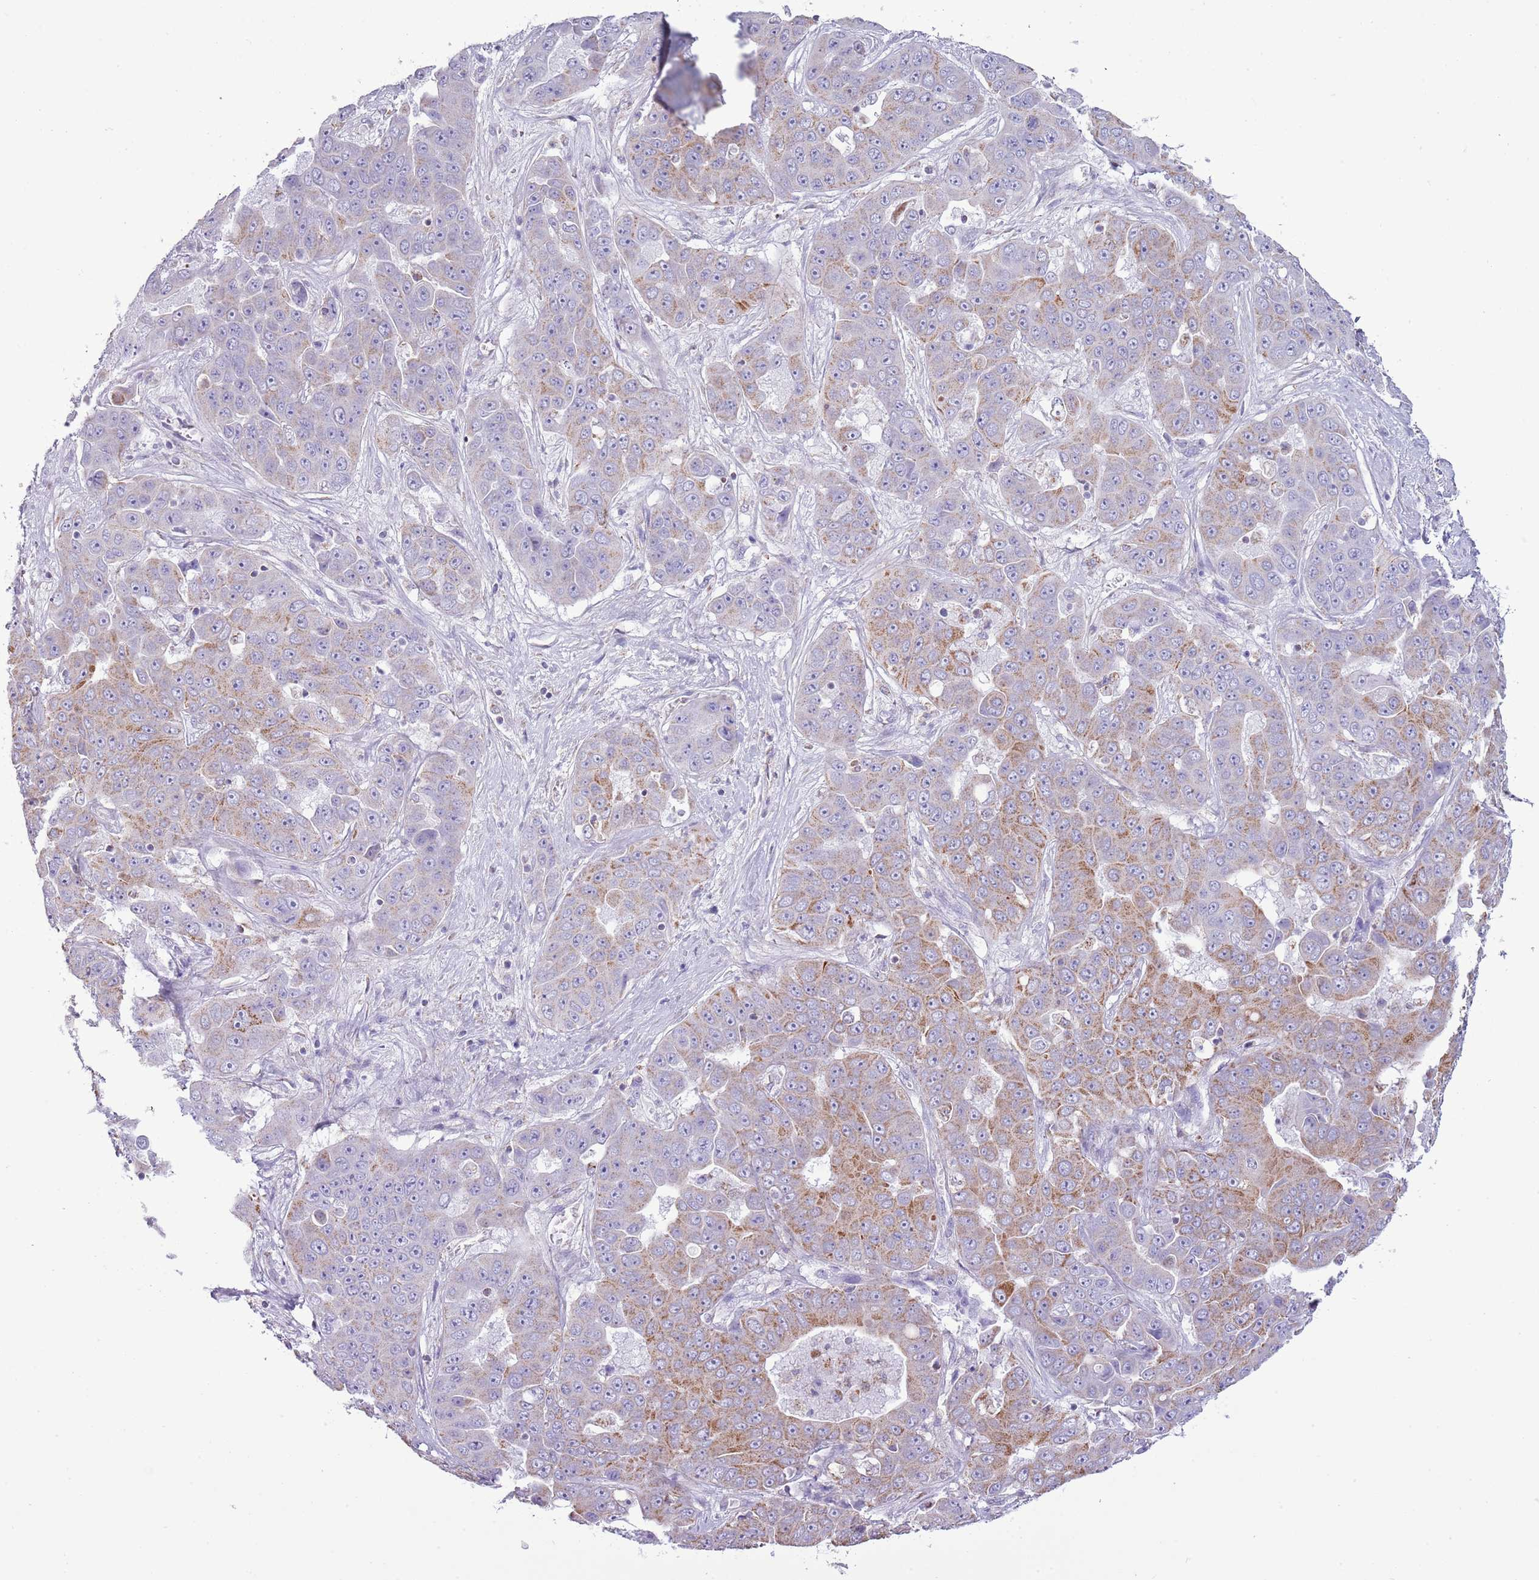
{"staining": {"intensity": "moderate", "quantity": "25%-75%", "location": "cytoplasmic/membranous"}, "tissue": "liver cancer", "cell_type": "Tumor cells", "image_type": "cancer", "snomed": [{"axis": "morphology", "description": "Cholangiocarcinoma"}, {"axis": "topography", "description": "Liver"}], "caption": "Immunohistochemical staining of human liver cancer displays medium levels of moderate cytoplasmic/membranous positivity in about 25%-75% of tumor cells.", "gene": "SLC23A1", "patient": {"sex": "female", "age": 52}}